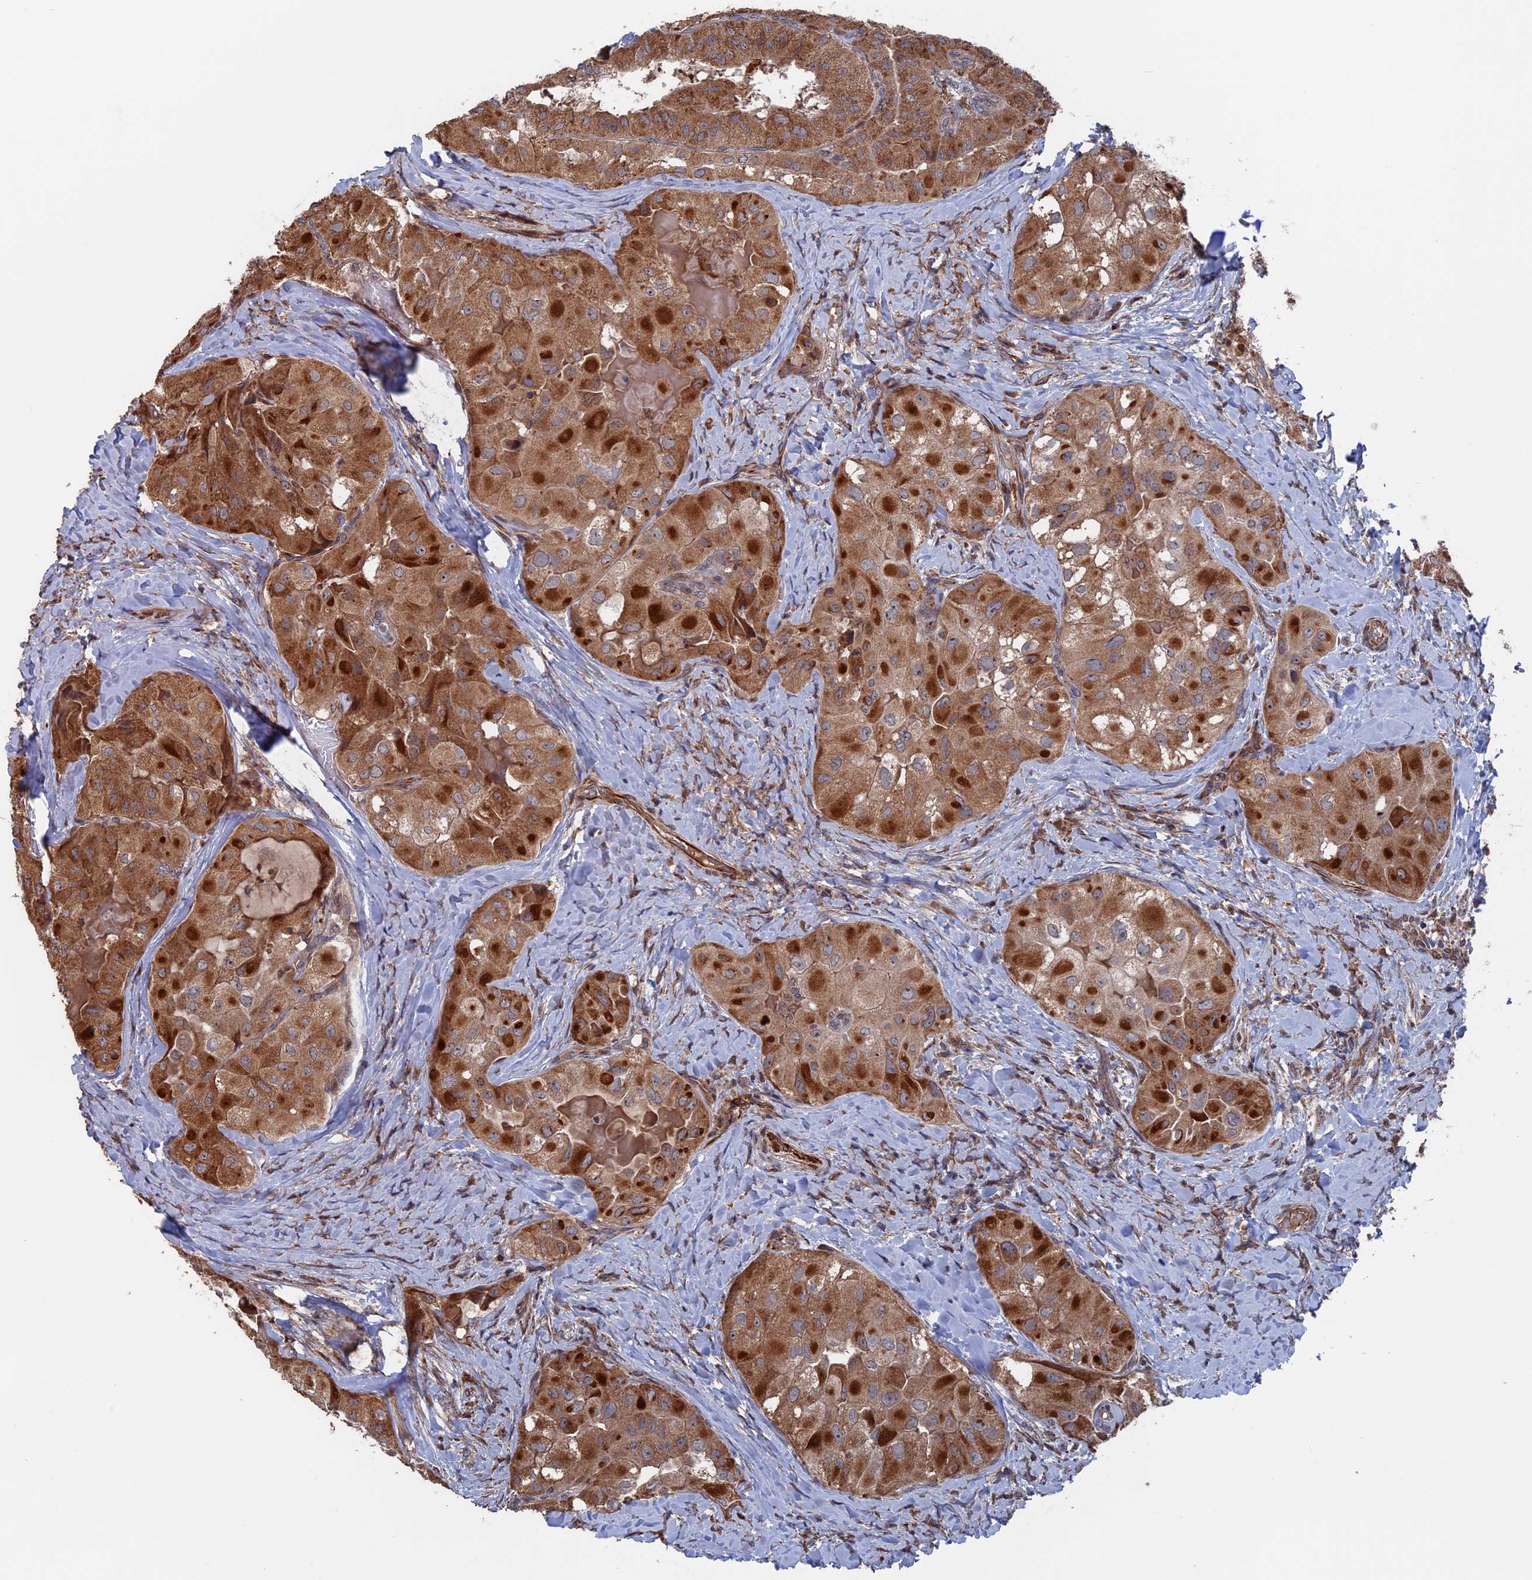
{"staining": {"intensity": "moderate", "quantity": ">75%", "location": "cytoplasmic/membranous"}, "tissue": "thyroid cancer", "cell_type": "Tumor cells", "image_type": "cancer", "snomed": [{"axis": "morphology", "description": "Normal tissue, NOS"}, {"axis": "morphology", "description": "Papillary adenocarcinoma, NOS"}, {"axis": "topography", "description": "Thyroid gland"}], "caption": "Protein expression analysis of human thyroid cancer (papillary adenocarcinoma) reveals moderate cytoplasmic/membranous expression in about >75% of tumor cells. (brown staining indicates protein expression, while blue staining denotes nuclei).", "gene": "PLA2G15", "patient": {"sex": "female", "age": 59}}